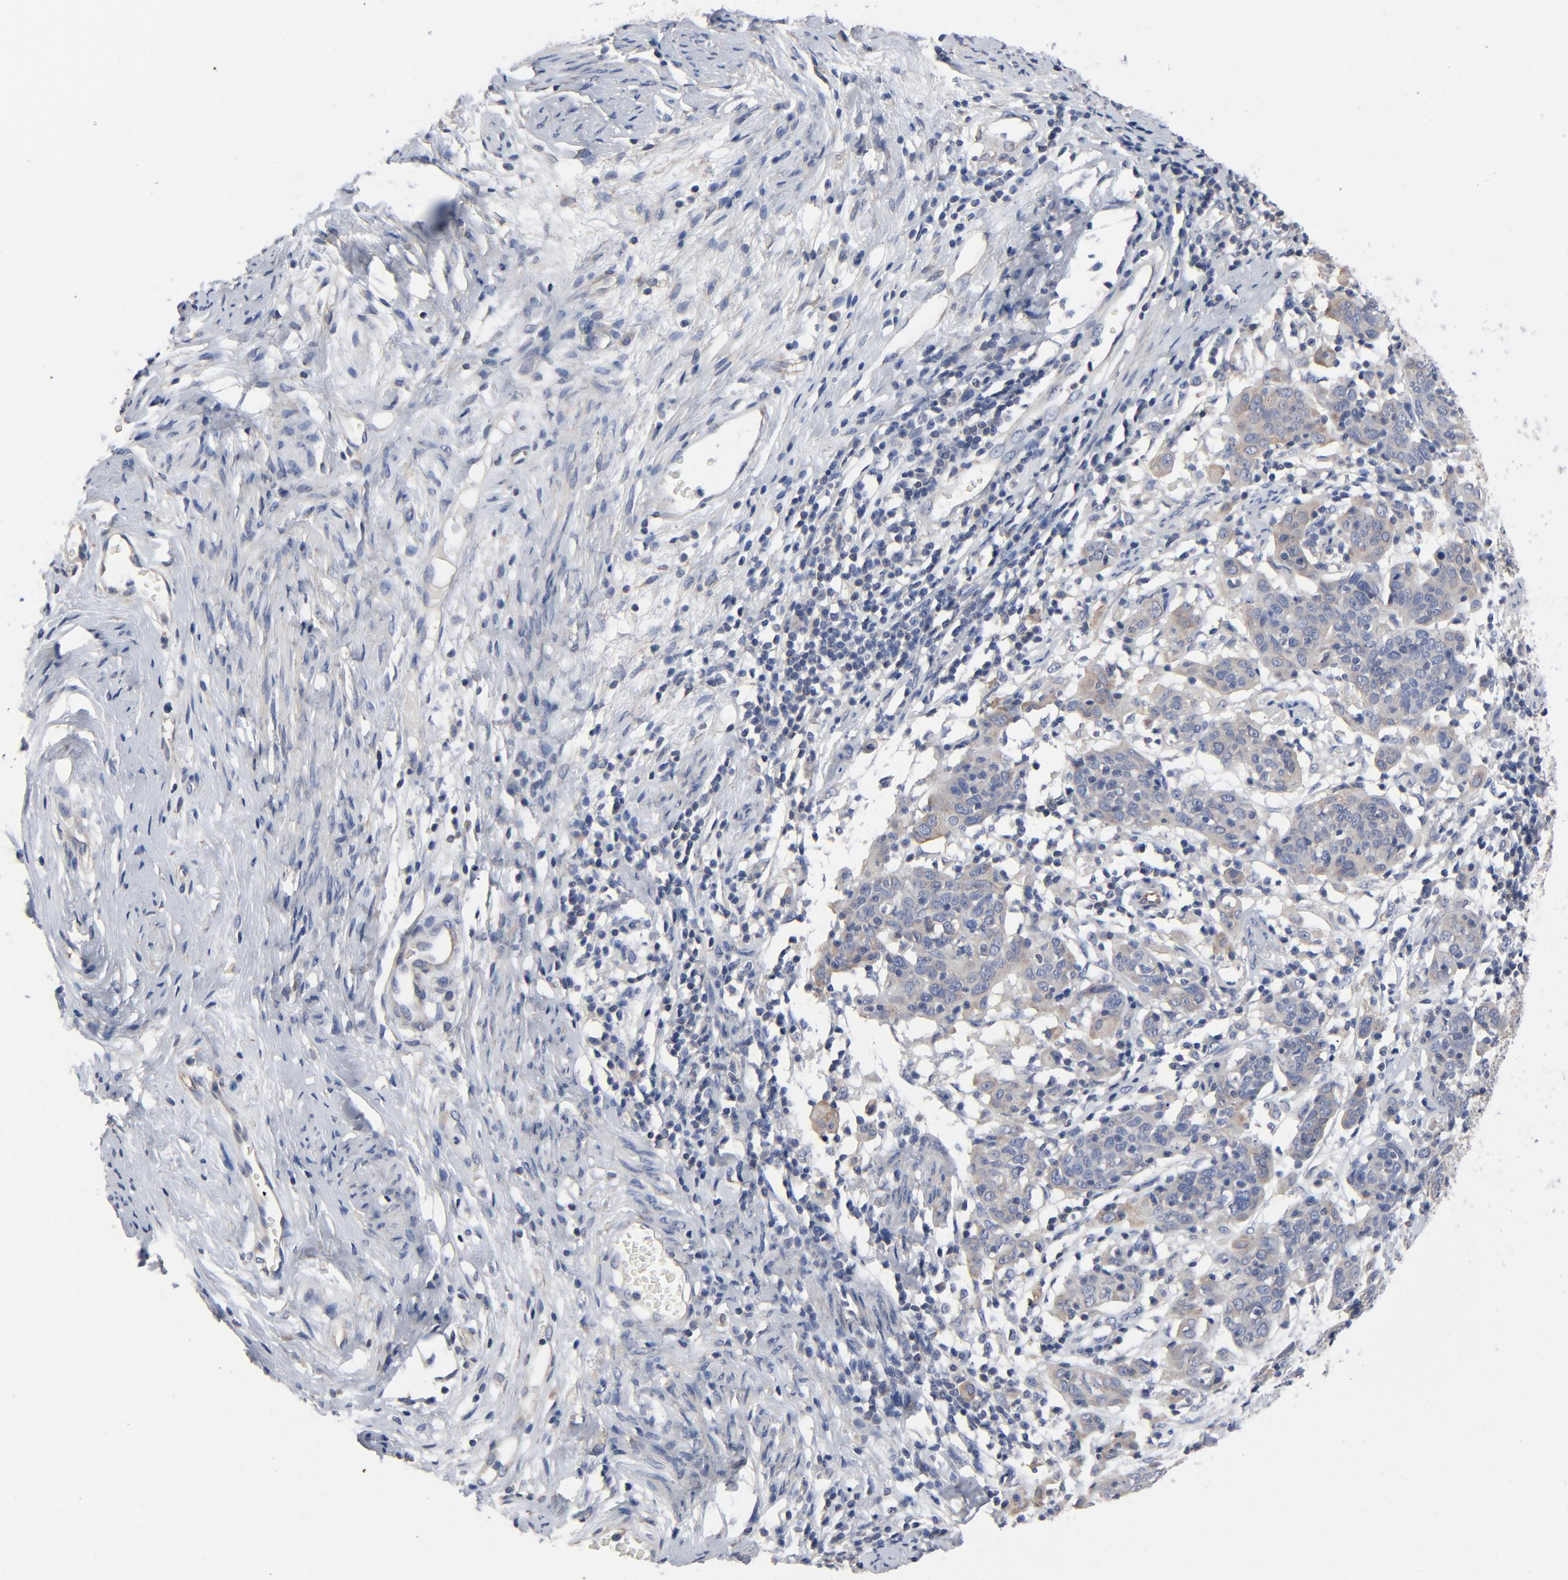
{"staining": {"intensity": "moderate", "quantity": "25%-75%", "location": "cytoplasmic/membranous"}, "tissue": "cervical cancer", "cell_type": "Tumor cells", "image_type": "cancer", "snomed": [{"axis": "morphology", "description": "Normal tissue, NOS"}, {"axis": "morphology", "description": "Squamous cell carcinoma, NOS"}, {"axis": "topography", "description": "Cervix"}], "caption": "High-magnification brightfield microscopy of cervical cancer (squamous cell carcinoma) stained with DAB (brown) and counterstained with hematoxylin (blue). tumor cells exhibit moderate cytoplasmic/membranous positivity is seen in approximately25%-75% of cells.", "gene": "DYNLT3", "patient": {"sex": "female", "age": 67}}